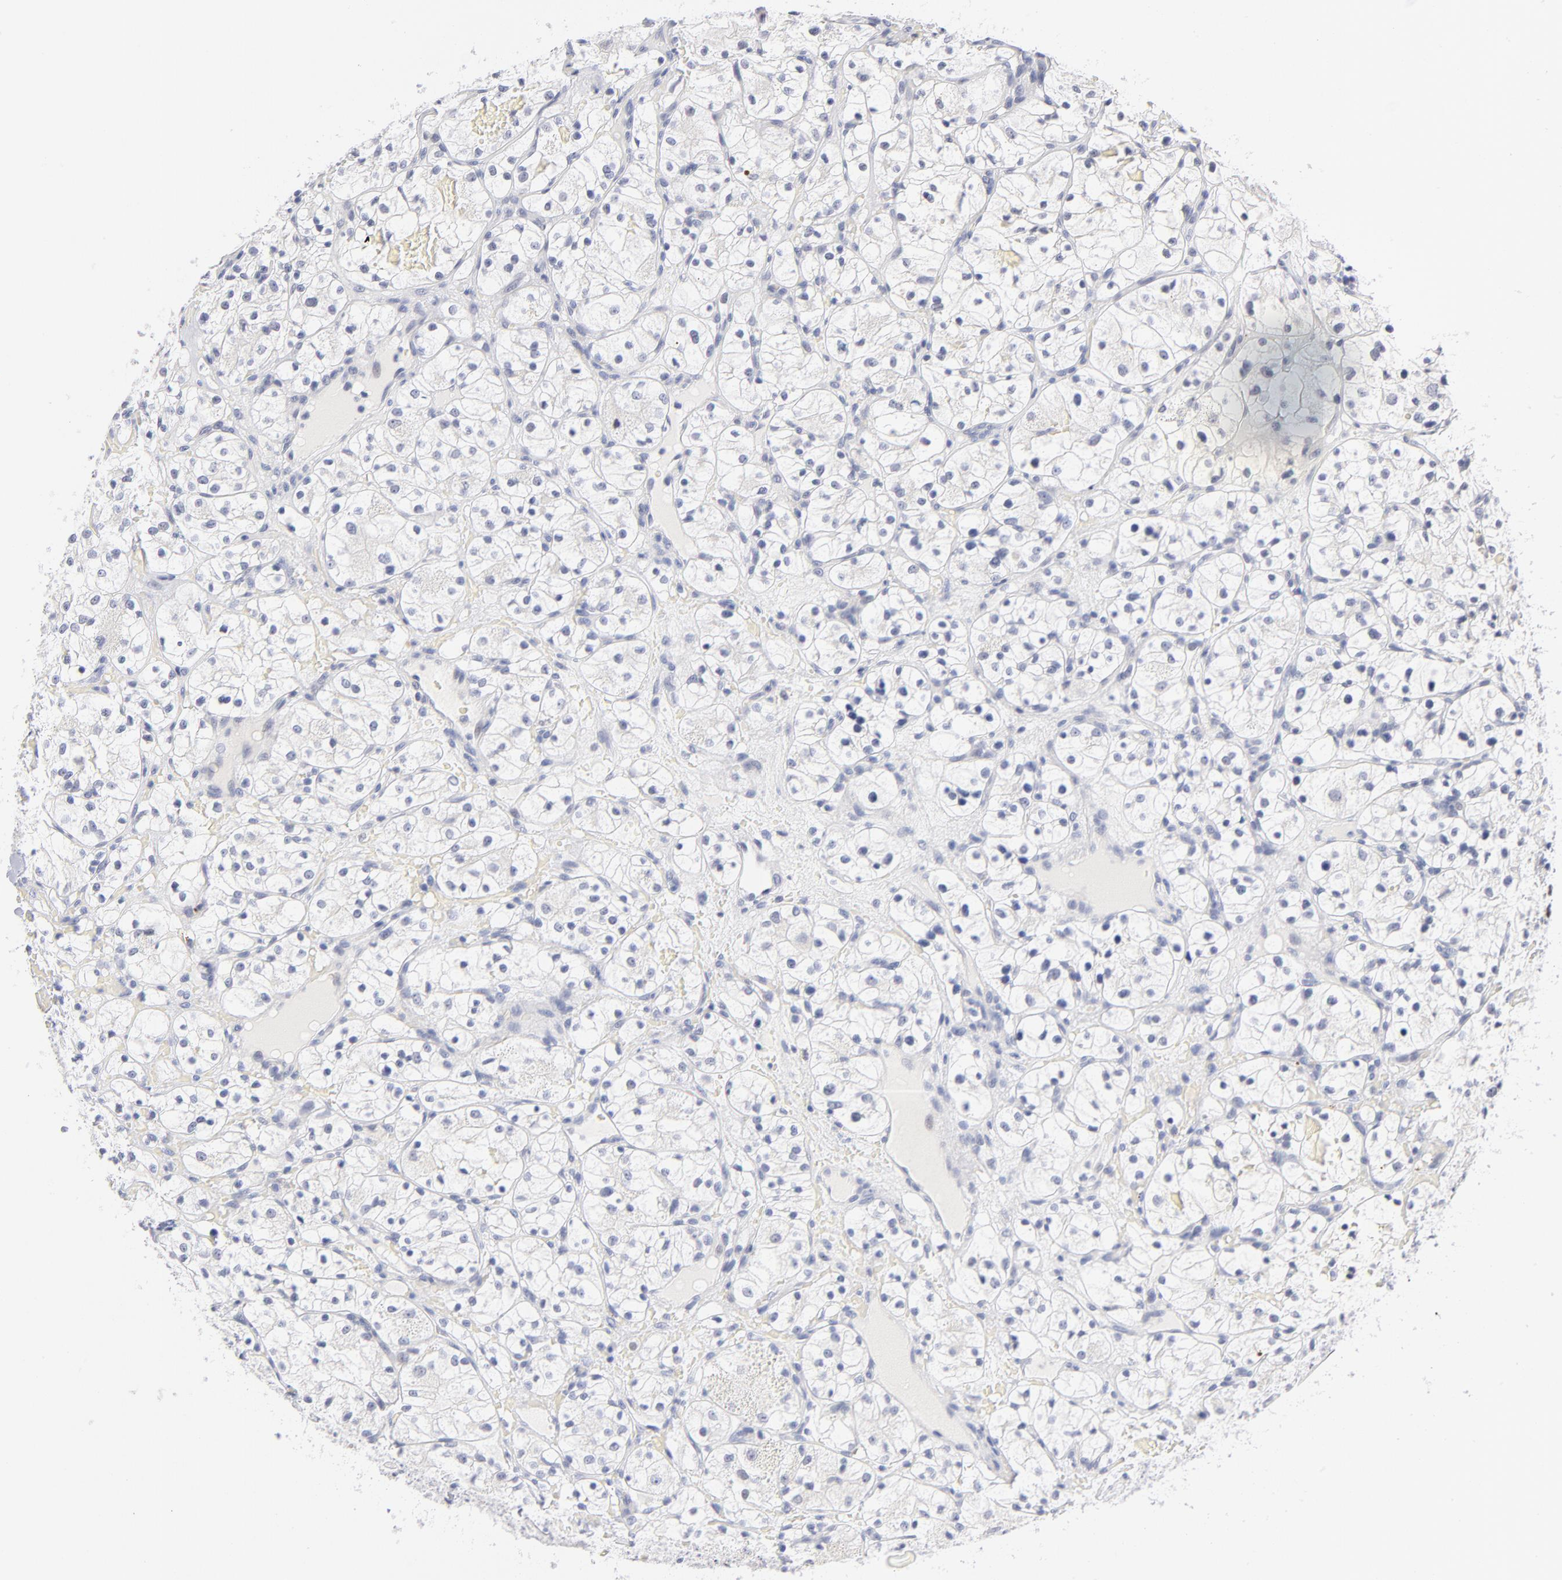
{"staining": {"intensity": "negative", "quantity": "none", "location": "none"}, "tissue": "renal cancer", "cell_type": "Tumor cells", "image_type": "cancer", "snomed": [{"axis": "morphology", "description": "Adenocarcinoma, NOS"}, {"axis": "topography", "description": "Kidney"}], "caption": "Immunohistochemical staining of human renal adenocarcinoma shows no significant expression in tumor cells.", "gene": "KHNYN", "patient": {"sex": "female", "age": 60}}